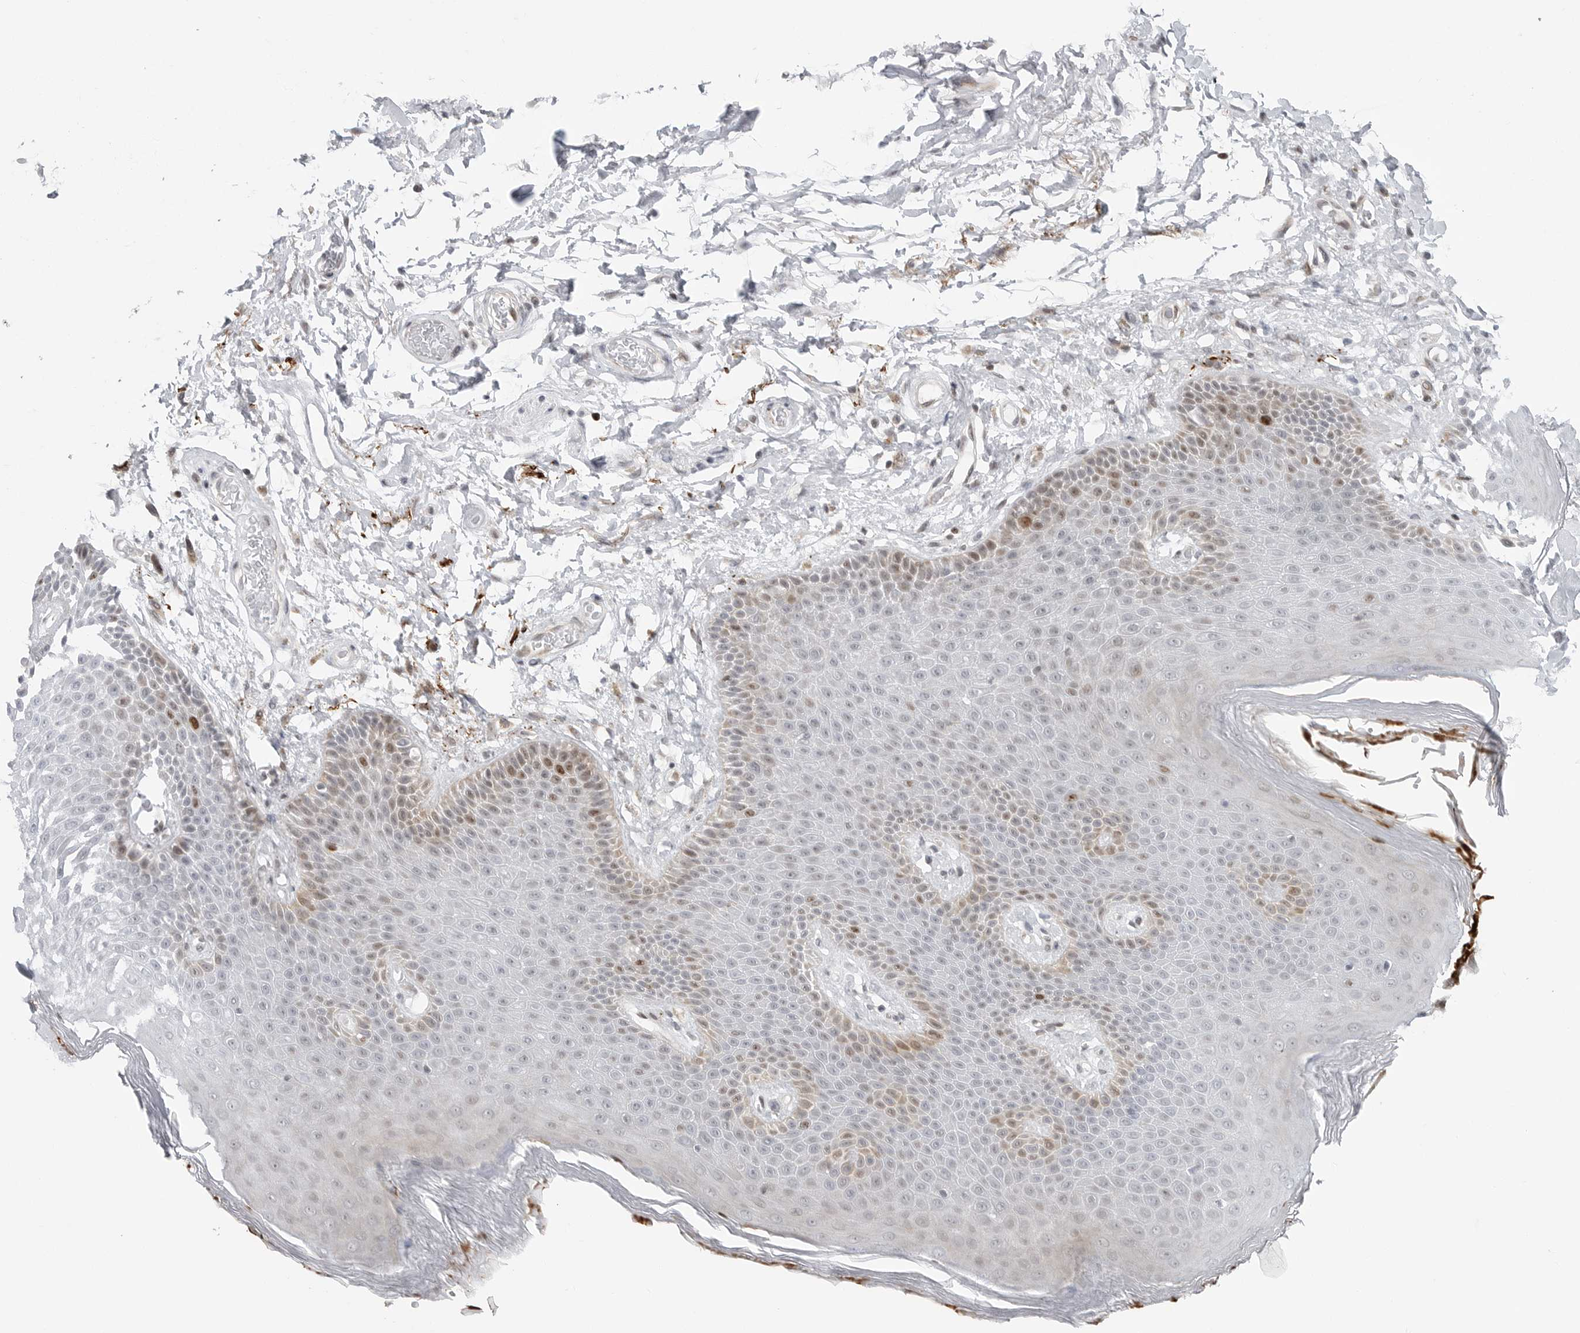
{"staining": {"intensity": "moderate", "quantity": "<25%", "location": "nuclear"}, "tissue": "skin", "cell_type": "Epidermal cells", "image_type": "normal", "snomed": [{"axis": "morphology", "description": "Normal tissue, NOS"}, {"axis": "topography", "description": "Anal"}], "caption": "Immunohistochemical staining of normal skin displays <25% levels of moderate nuclear protein positivity in approximately <25% of epidermal cells.", "gene": "FAM135B", "patient": {"sex": "male", "age": 74}}